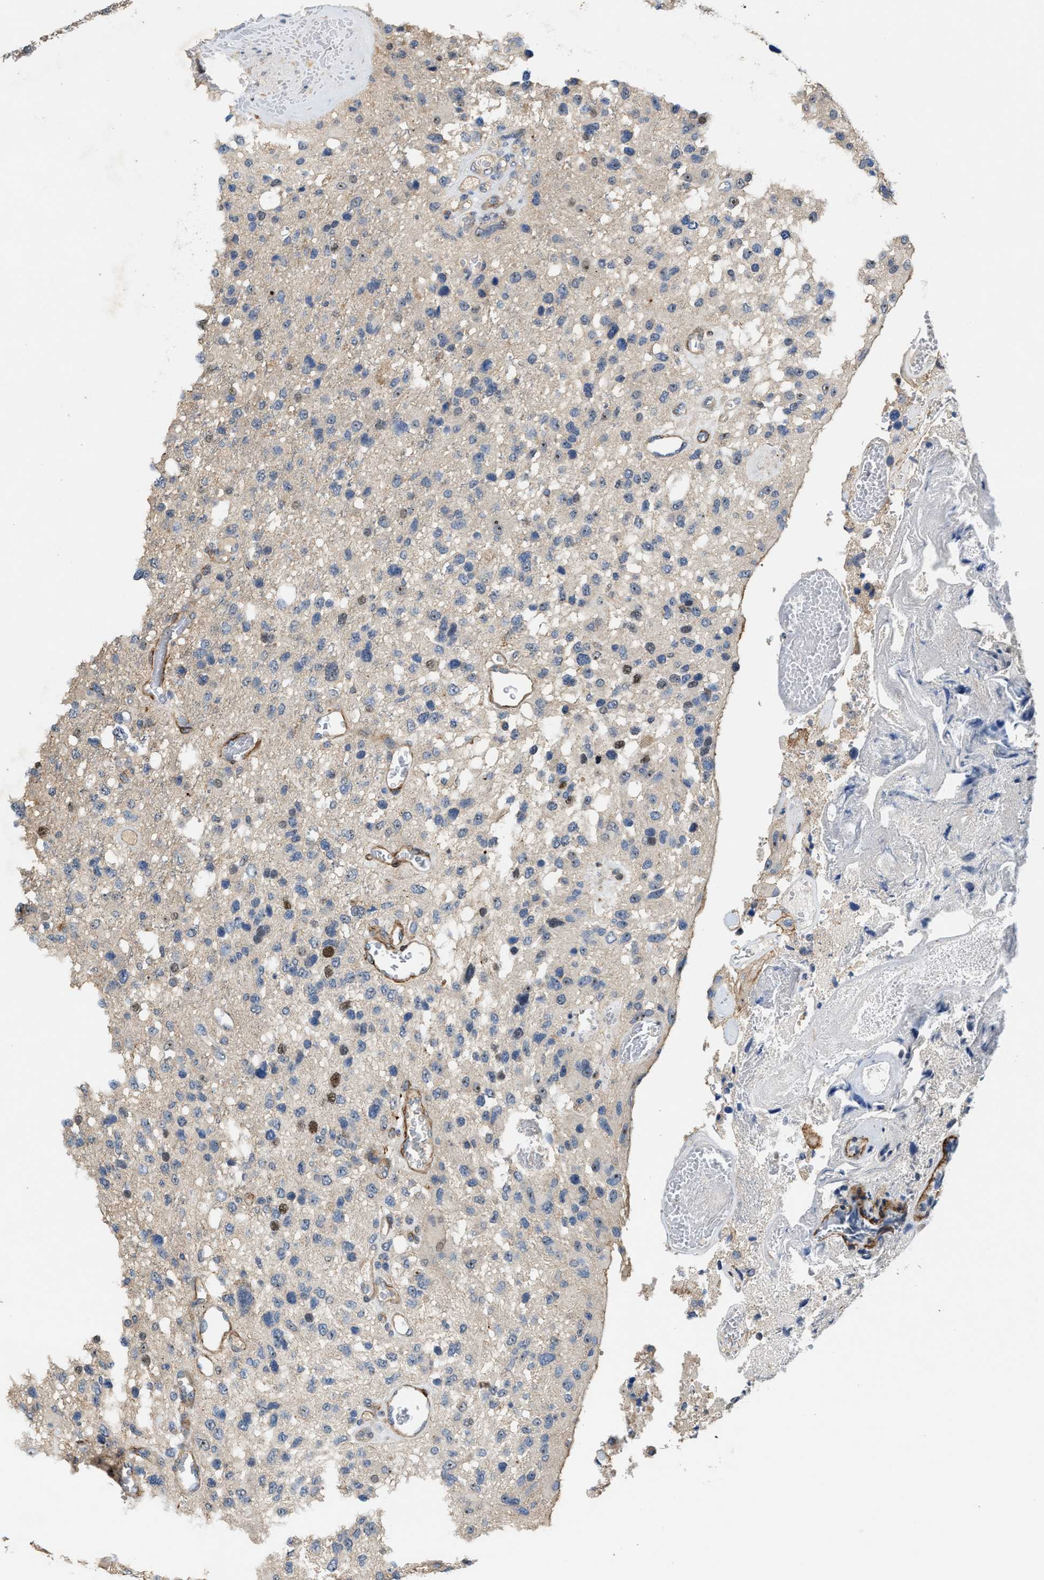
{"staining": {"intensity": "moderate", "quantity": "<25%", "location": "nuclear"}, "tissue": "glioma", "cell_type": "Tumor cells", "image_type": "cancer", "snomed": [{"axis": "morphology", "description": "Glioma, malignant, High grade"}, {"axis": "topography", "description": "Brain"}], "caption": "A histopathology image of human malignant high-grade glioma stained for a protein shows moderate nuclear brown staining in tumor cells. The protein is shown in brown color, while the nuclei are stained blue.", "gene": "ZNF783", "patient": {"sex": "female", "age": 58}}